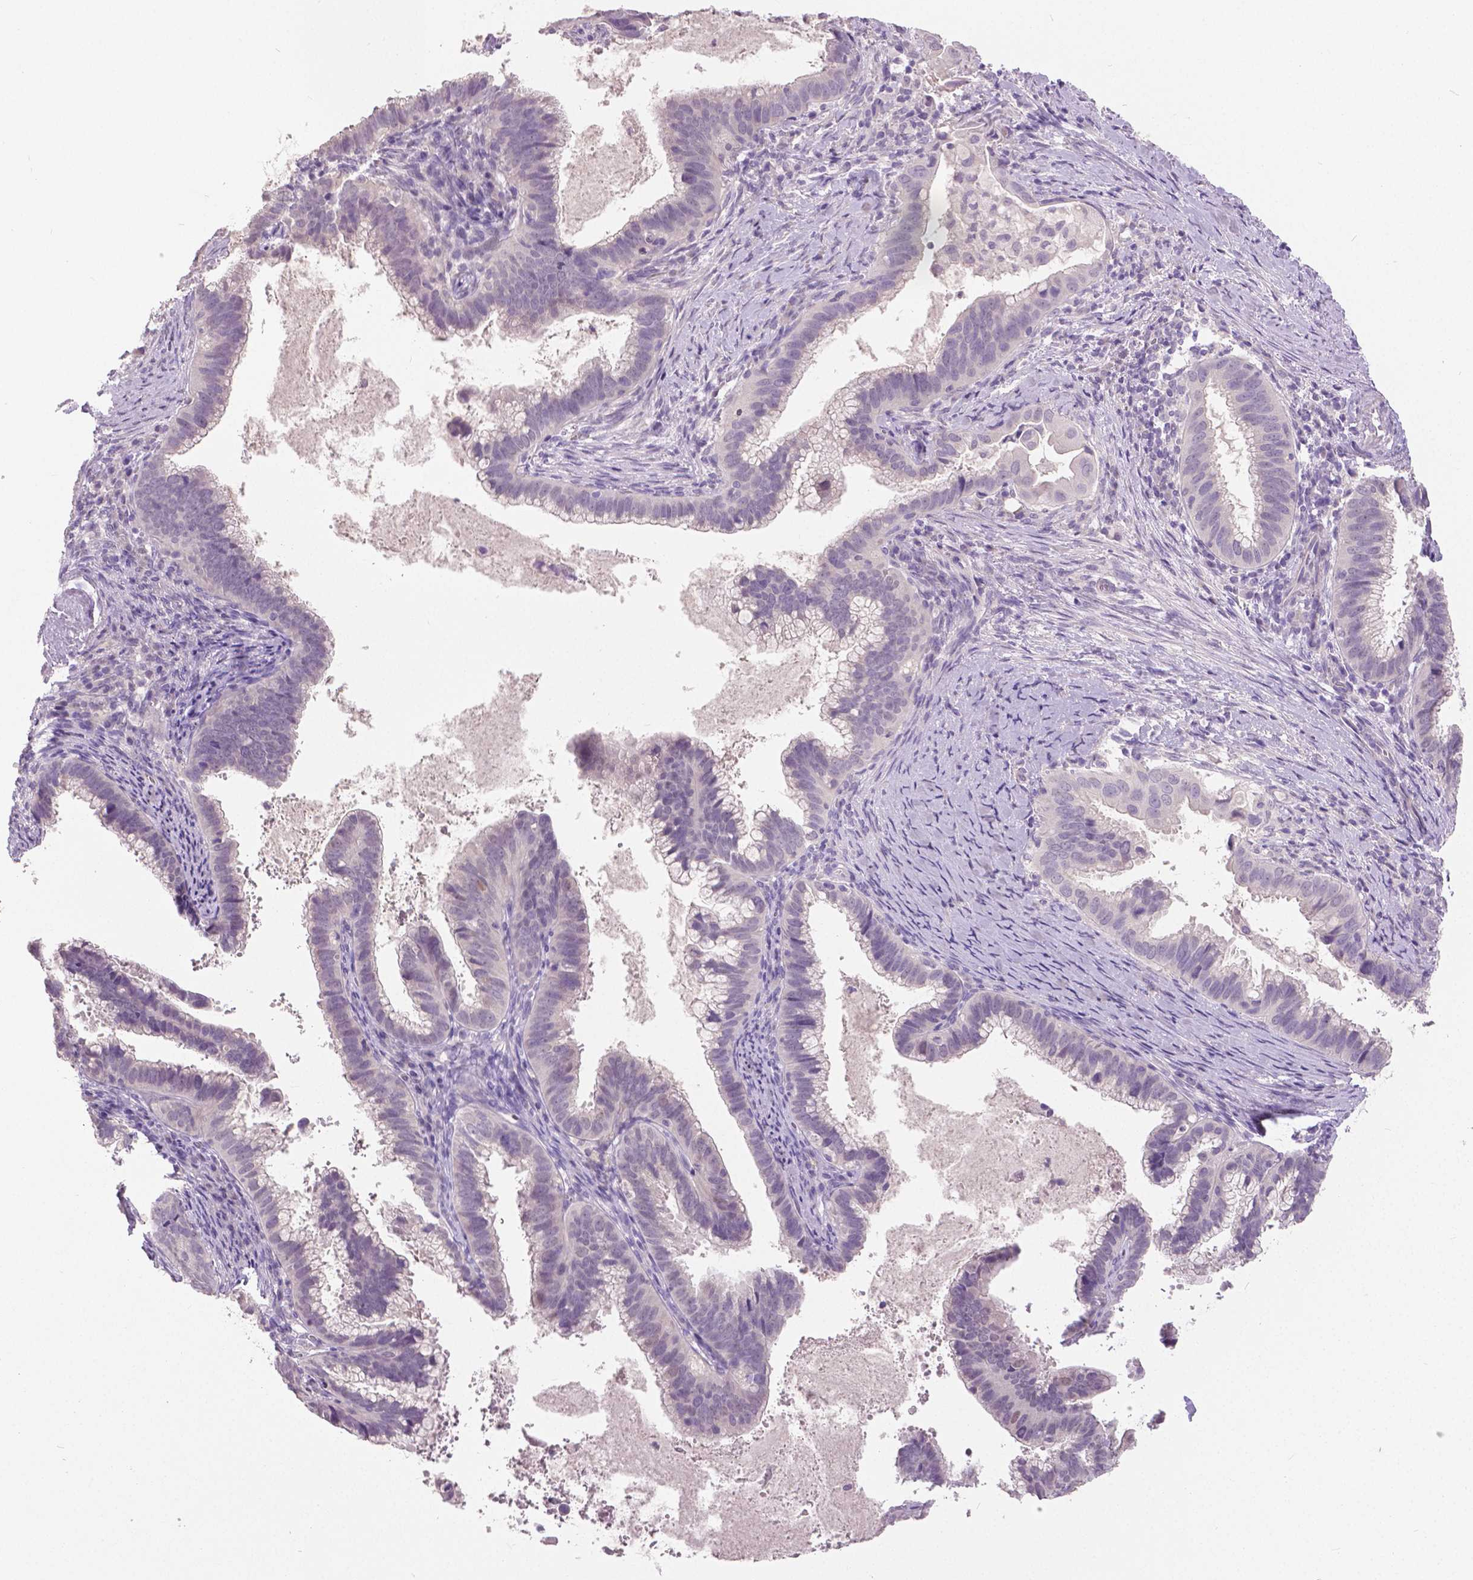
{"staining": {"intensity": "negative", "quantity": "none", "location": "none"}, "tissue": "cervical cancer", "cell_type": "Tumor cells", "image_type": "cancer", "snomed": [{"axis": "morphology", "description": "Adenocarcinoma, NOS"}, {"axis": "topography", "description": "Cervix"}], "caption": "Cervical cancer stained for a protein using IHC reveals no expression tumor cells.", "gene": "FOXA1", "patient": {"sex": "female", "age": 61}}